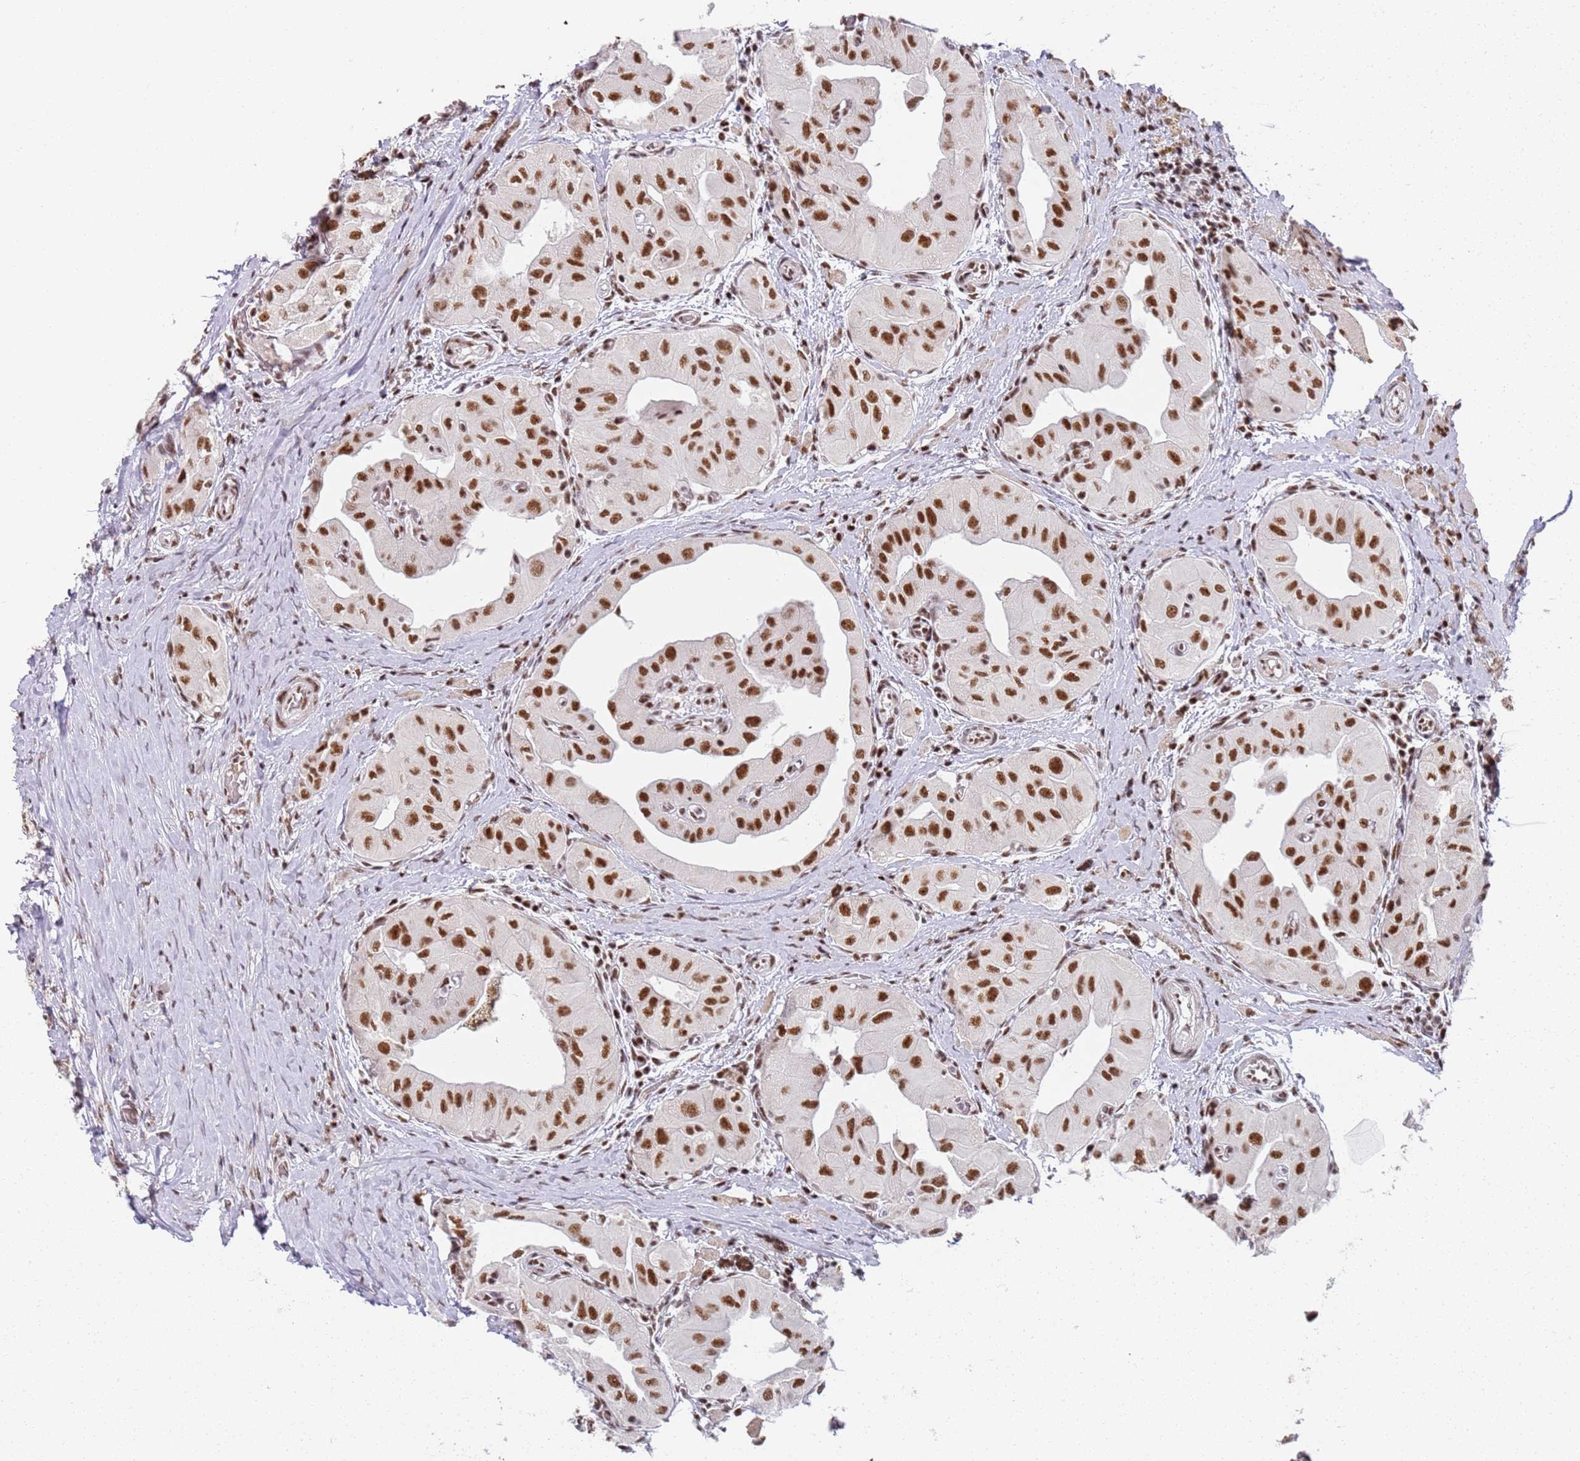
{"staining": {"intensity": "strong", "quantity": ">75%", "location": "nuclear"}, "tissue": "thyroid cancer", "cell_type": "Tumor cells", "image_type": "cancer", "snomed": [{"axis": "morphology", "description": "Papillary adenocarcinoma, NOS"}, {"axis": "topography", "description": "Thyroid gland"}], "caption": "This histopathology image displays thyroid cancer stained with IHC to label a protein in brown. The nuclear of tumor cells show strong positivity for the protein. Nuclei are counter-stained blue.", "gene": "AKAP8L", "patient": {"sex": "female", "age": 59}}